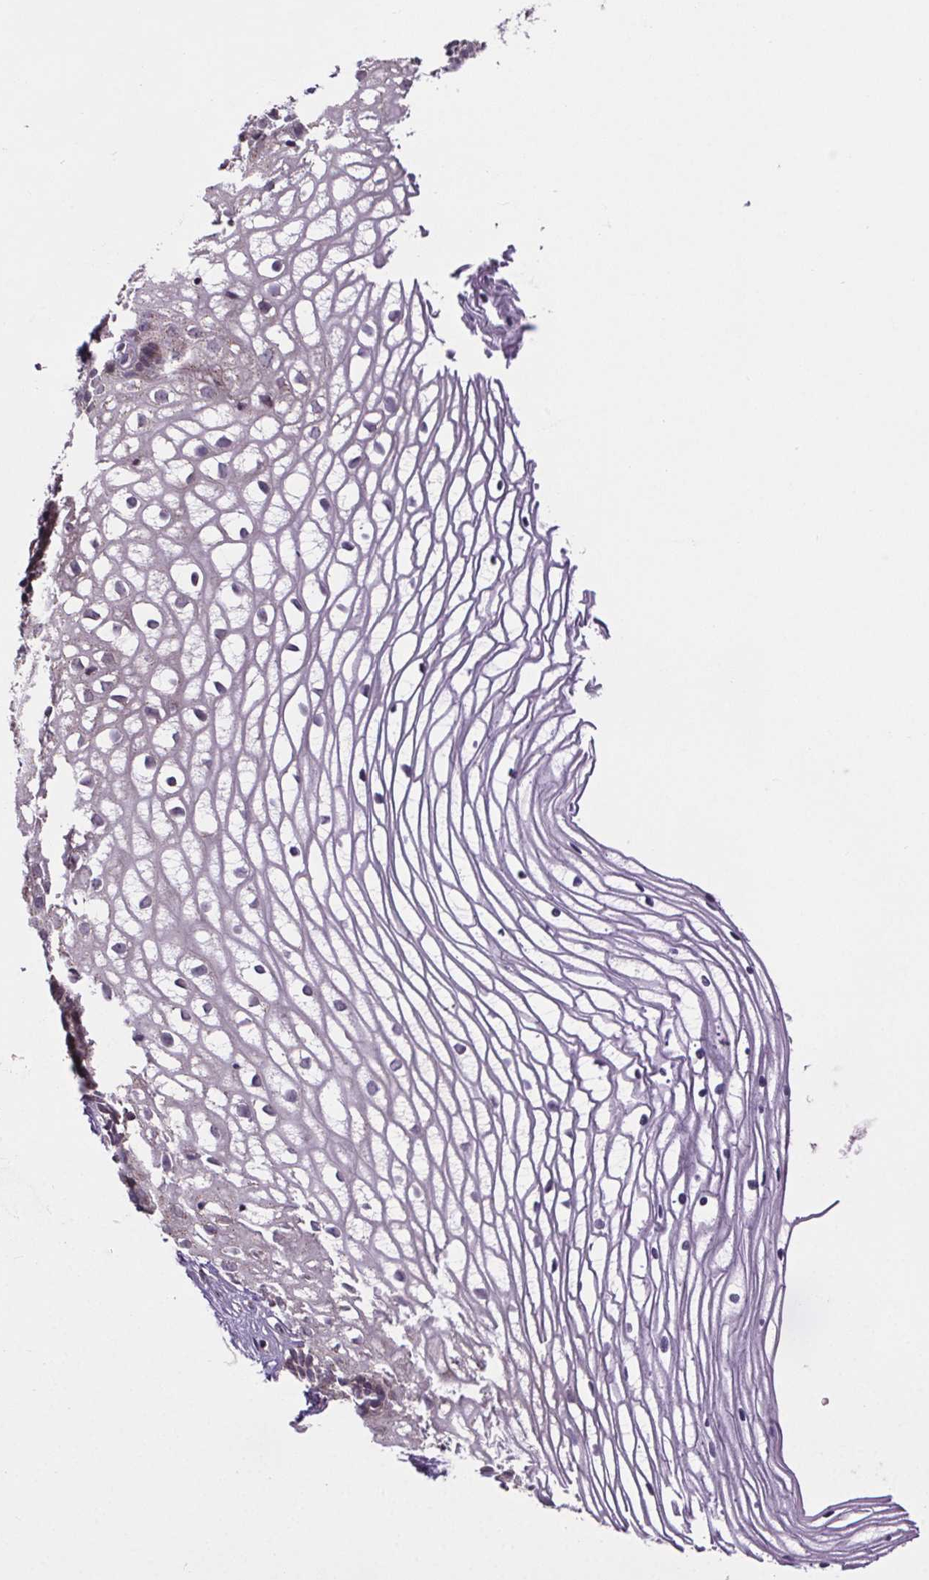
{"staining": {"intensity": "weak", "quantity": ">75%", "location": "cytoplasmic/membranous"}, "tissue": "cervix", "cell_type": "Glandular cells", "image_type": "normal", "snomed": [{"axis": "morphology", "description": "Normal tissue, NOS"}, {"axis": "topography", "description": "Cervix"}], "caption": "Human cervix stained with a brown dye demonstrates weak cytoplasmic/membranous positive positivity in approximately >75% of glandular cells.", "gene": "TTC12", "patient": {"sex": "female", "age": 40}}